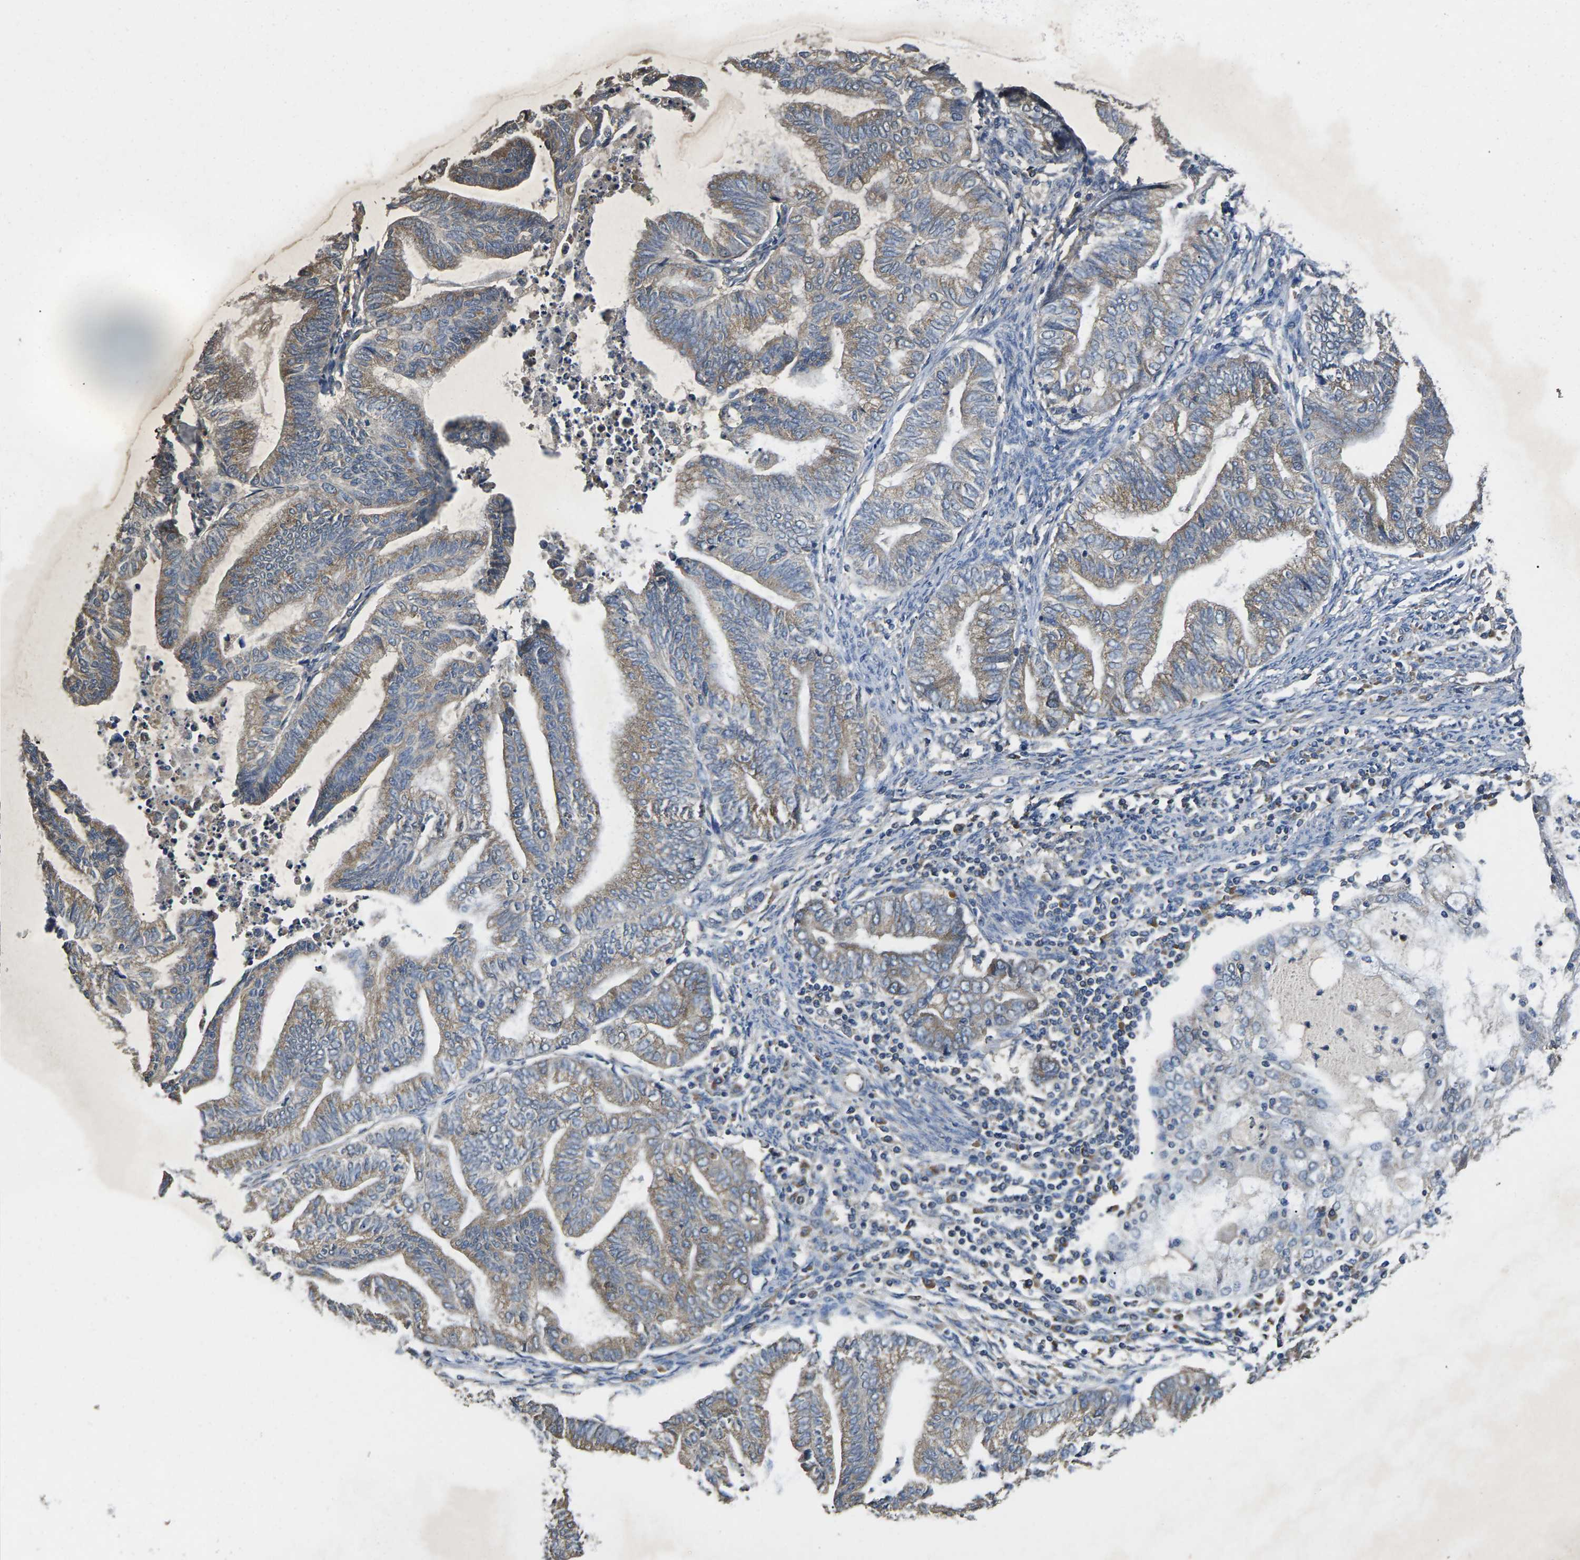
{"staining": {"intensity": "weak", "quantity": "25%-75%", "location": "cytoplasmic/membranous"}, "tissue": "endometrial cancer", "cell_type": "Tumor cells", "image_type": "cancer", "snomed": [{"axis": "morphology", "description": "Adenocarcinoma, NOS"}, {"axis": "topography", "description": "Endometrium"}], "caption": "IHC staining of endometrial cancer, which reveals low levels of weak cytoplasmic/membranous expression in approximately 25%-75% of tumor cells indicating weak cytoplasmic/membranous protein staining. The staining was performed using DAB (brown) for protein detection and nuclei were counterstained in hematoxylin (blue).", "gene": "B4GAT1", "patient": {"sex": "female", "age": 79}}